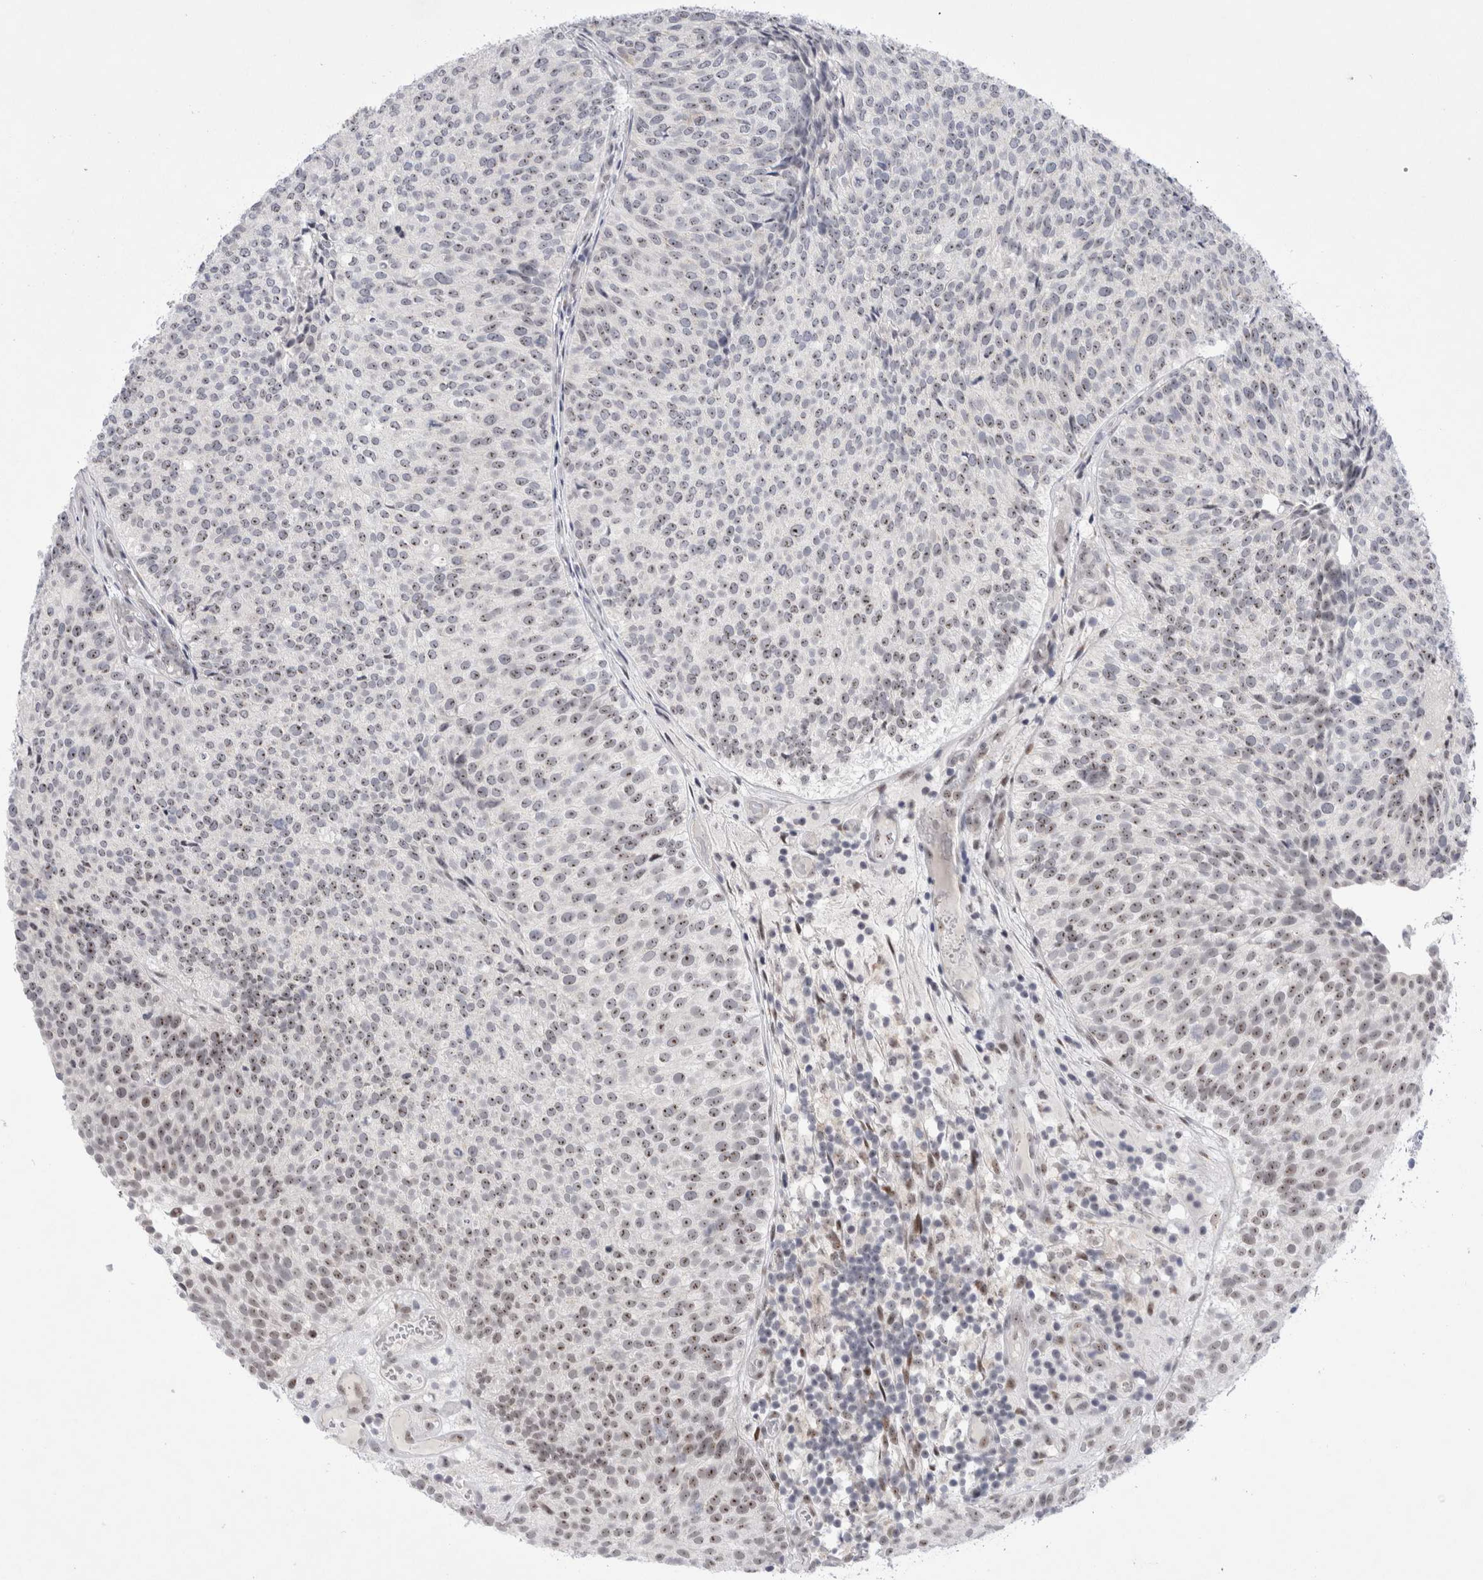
{"staining": {"intensity": "moderate", "quantity": ">75%", "location": "nuclear"}, "tissue": "urothelial cancer", "cell_type": "Tumor cells", "image_type": "cancer", "snomed": [{"axis": "morphology", "description": "Urothelial carcinoma, Low grade"}, {"axis": "topography", "description": "Urinary bladder"}], "caption": "Low-grade urothelial carcinoma tissue exhibits moderate nuclear staining in about >75% of tumor cells, visualized by immunohistochemistry.", "gene": "CERS5", "patient": {"sex": "male", "age": 86}}